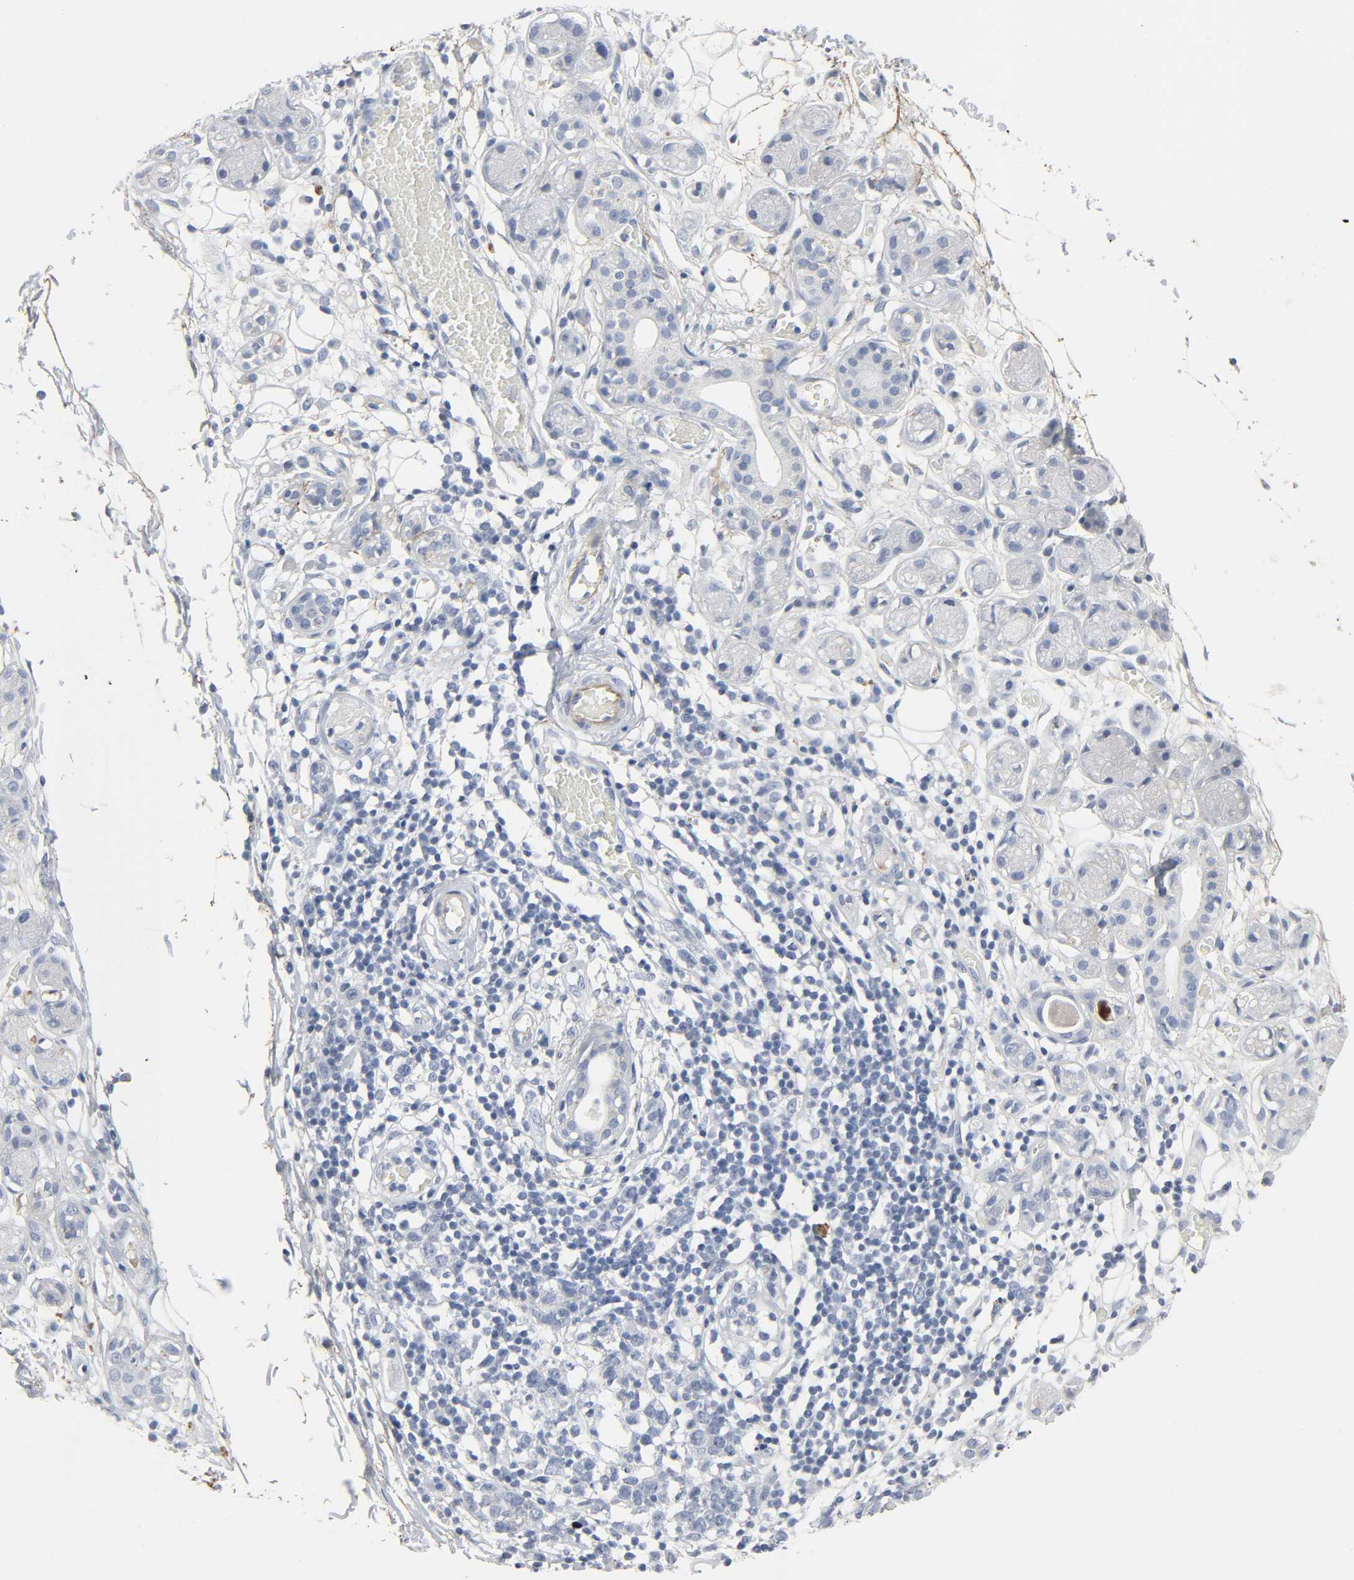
{"staining": {"intensity": "moderate", "quantity": ">75%", "location": "cytoplasmic/membranous"}, "tissue": "adipose tissue", "cell_type": "Adipocytes", "image_type": "normal", "snomed": [{"axis": "morphology", "description": "Normal tissue, NOS"}, {"axis": "morphology", "description": "Inflammation, NOS"}, {"axis": "topography", "description": "Vascular tissue"}, {"axis": "topography", "description": "Salivary gland"}], "caption": "Immunohistochemistry staining of unremarkable adipose tissue, which exhibits medium levels of moderate cytoplasmic/membranous positivity in about >75% of adipocytes indicating moderate cytoplasmic/membranous protein expression. The staining was performed using DAB (brown) for protein detection and nuclei were counterstained in hematoxylin (blue).", "gene": "FBLN5", "patient": {"sex": "female", "age": 75}}